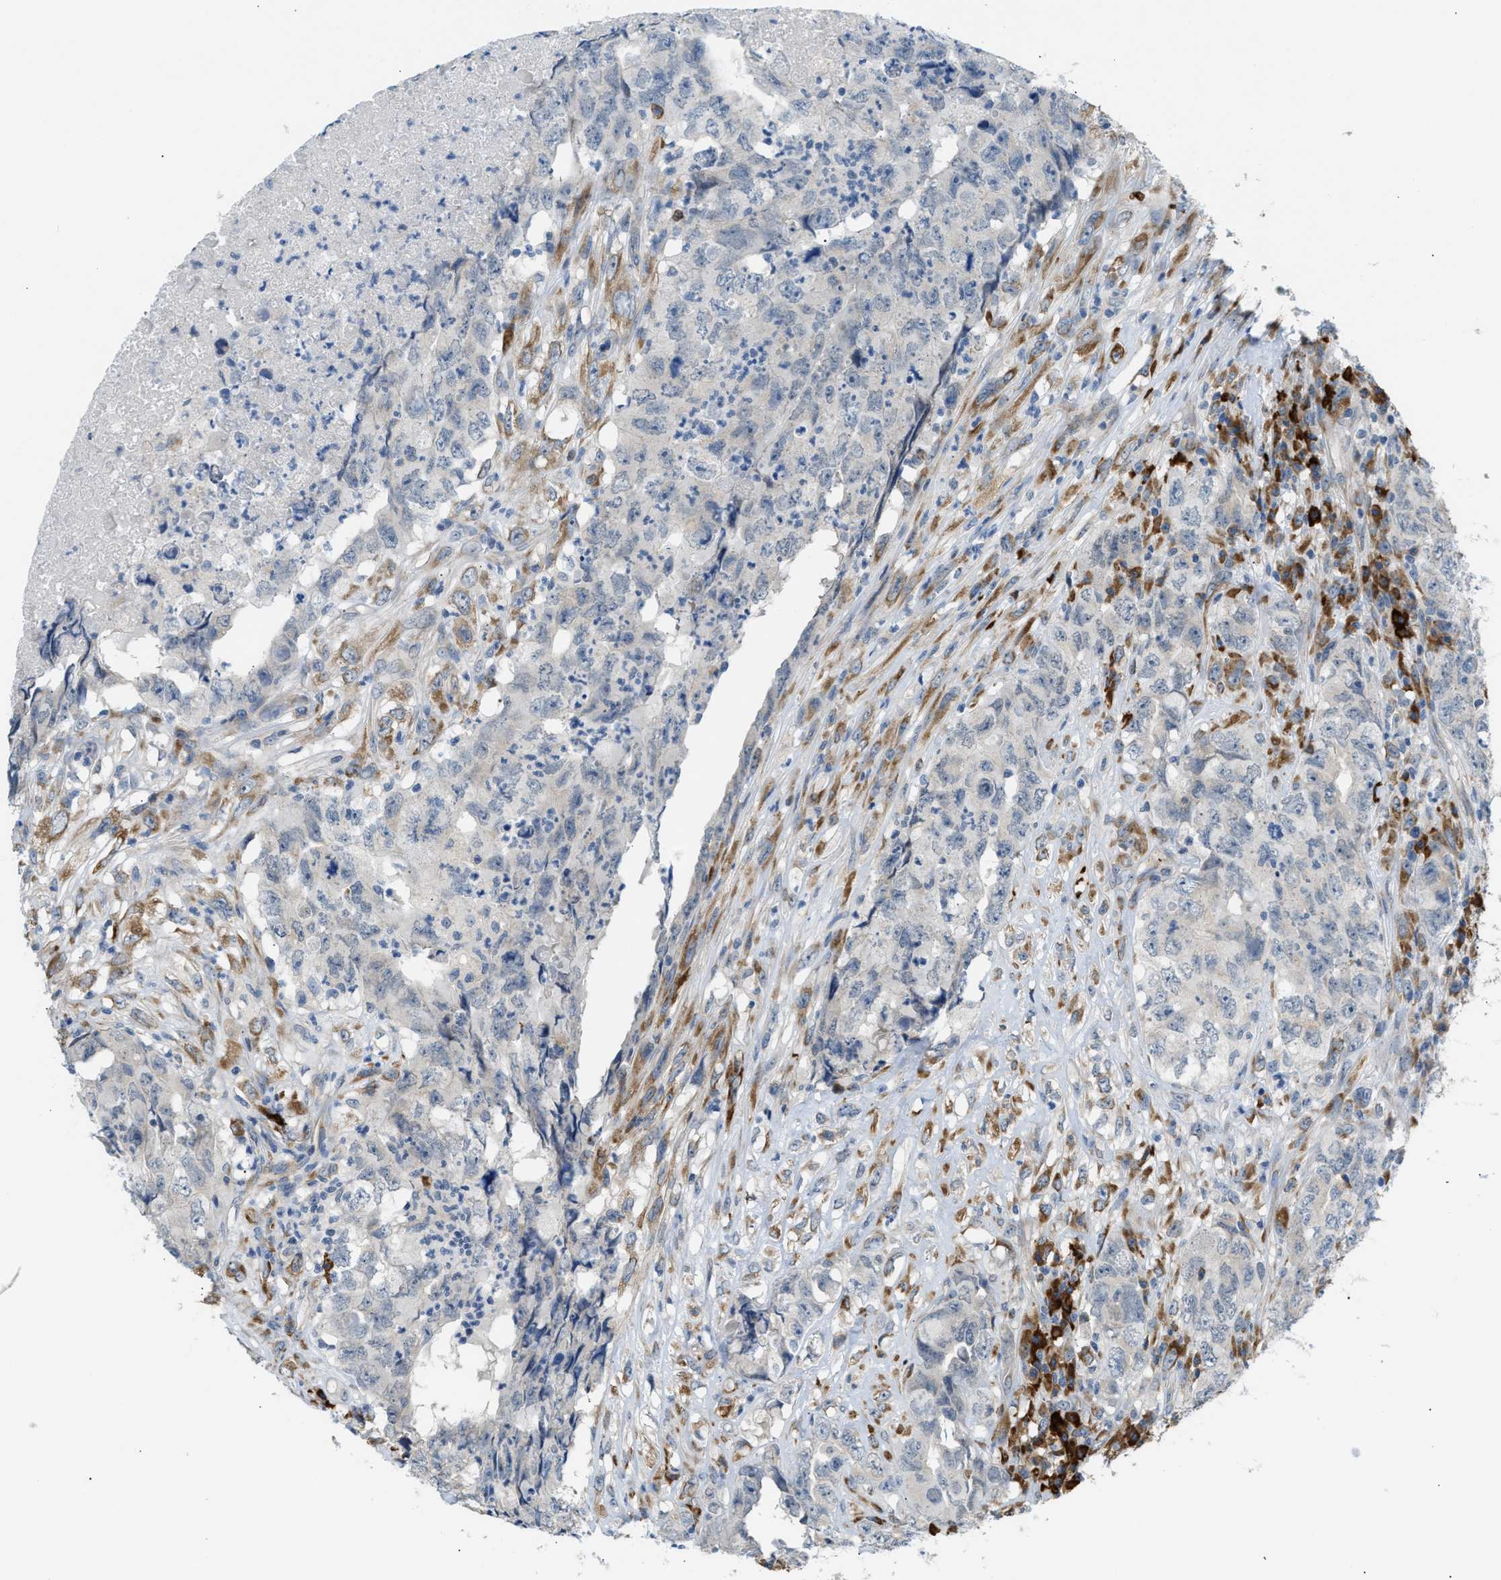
{"staining": {"intensity": "moderate", "quantity": "<25%", "location": "cytoplasmic/membranous"}, "tissue": "testis cancer", "cell_type": "Tumor cells", "image_type": "cancer", "snomed": [{"axis": "morphology", "description": "Carcinoma, Embryonal, NOS"}, {"axis": "topography", "description": "Testis"}], "caption": "Moderate cytoplasmic/membranous positivity is appreciated in approximately <25% of tumor cells in testis embryonal carcinoma.", "gene": "KCNC2", "patient": {"sex": "male", "age": 32}}